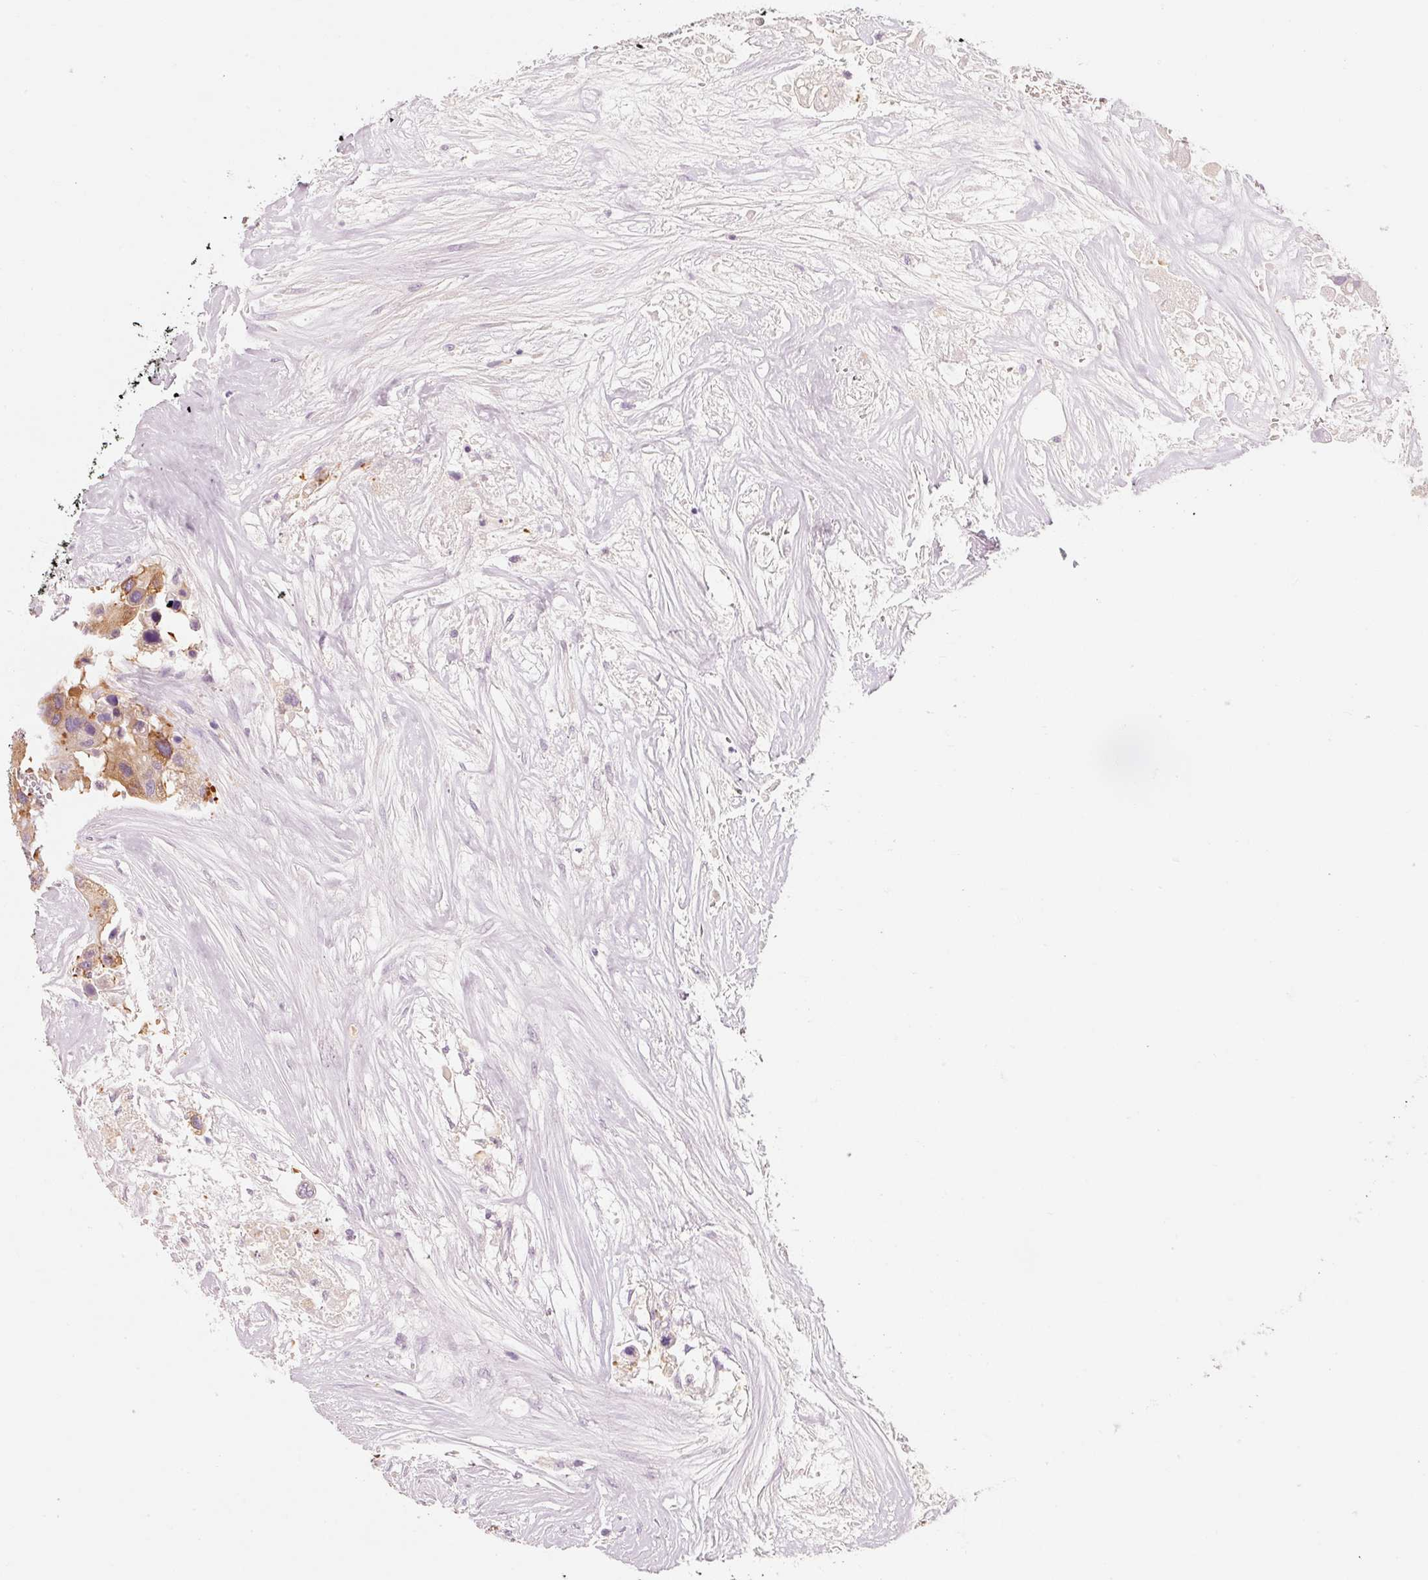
{"staining": {"intensity": "moderate", "quantity": "<25%", "location": "cytoplasmic/membranous"}, "tissue": "colorectal cancer", "cell_type": "Tumor cells", "image_type": "cancer", "snomed": [{"axis": "morphology", "description": "Adenocarcinoma, NOS"}, {"axis": "topography", "description": "Colon"}], "caption": "The photomicrograph displays staining of adenocarcinoma (colorectal), revealing moderate cytoplasmic/membranous protein staining (brown color) within tumor cells.", "gene": "OR8K1", "patient": {"sex": "male", "age": 77}}